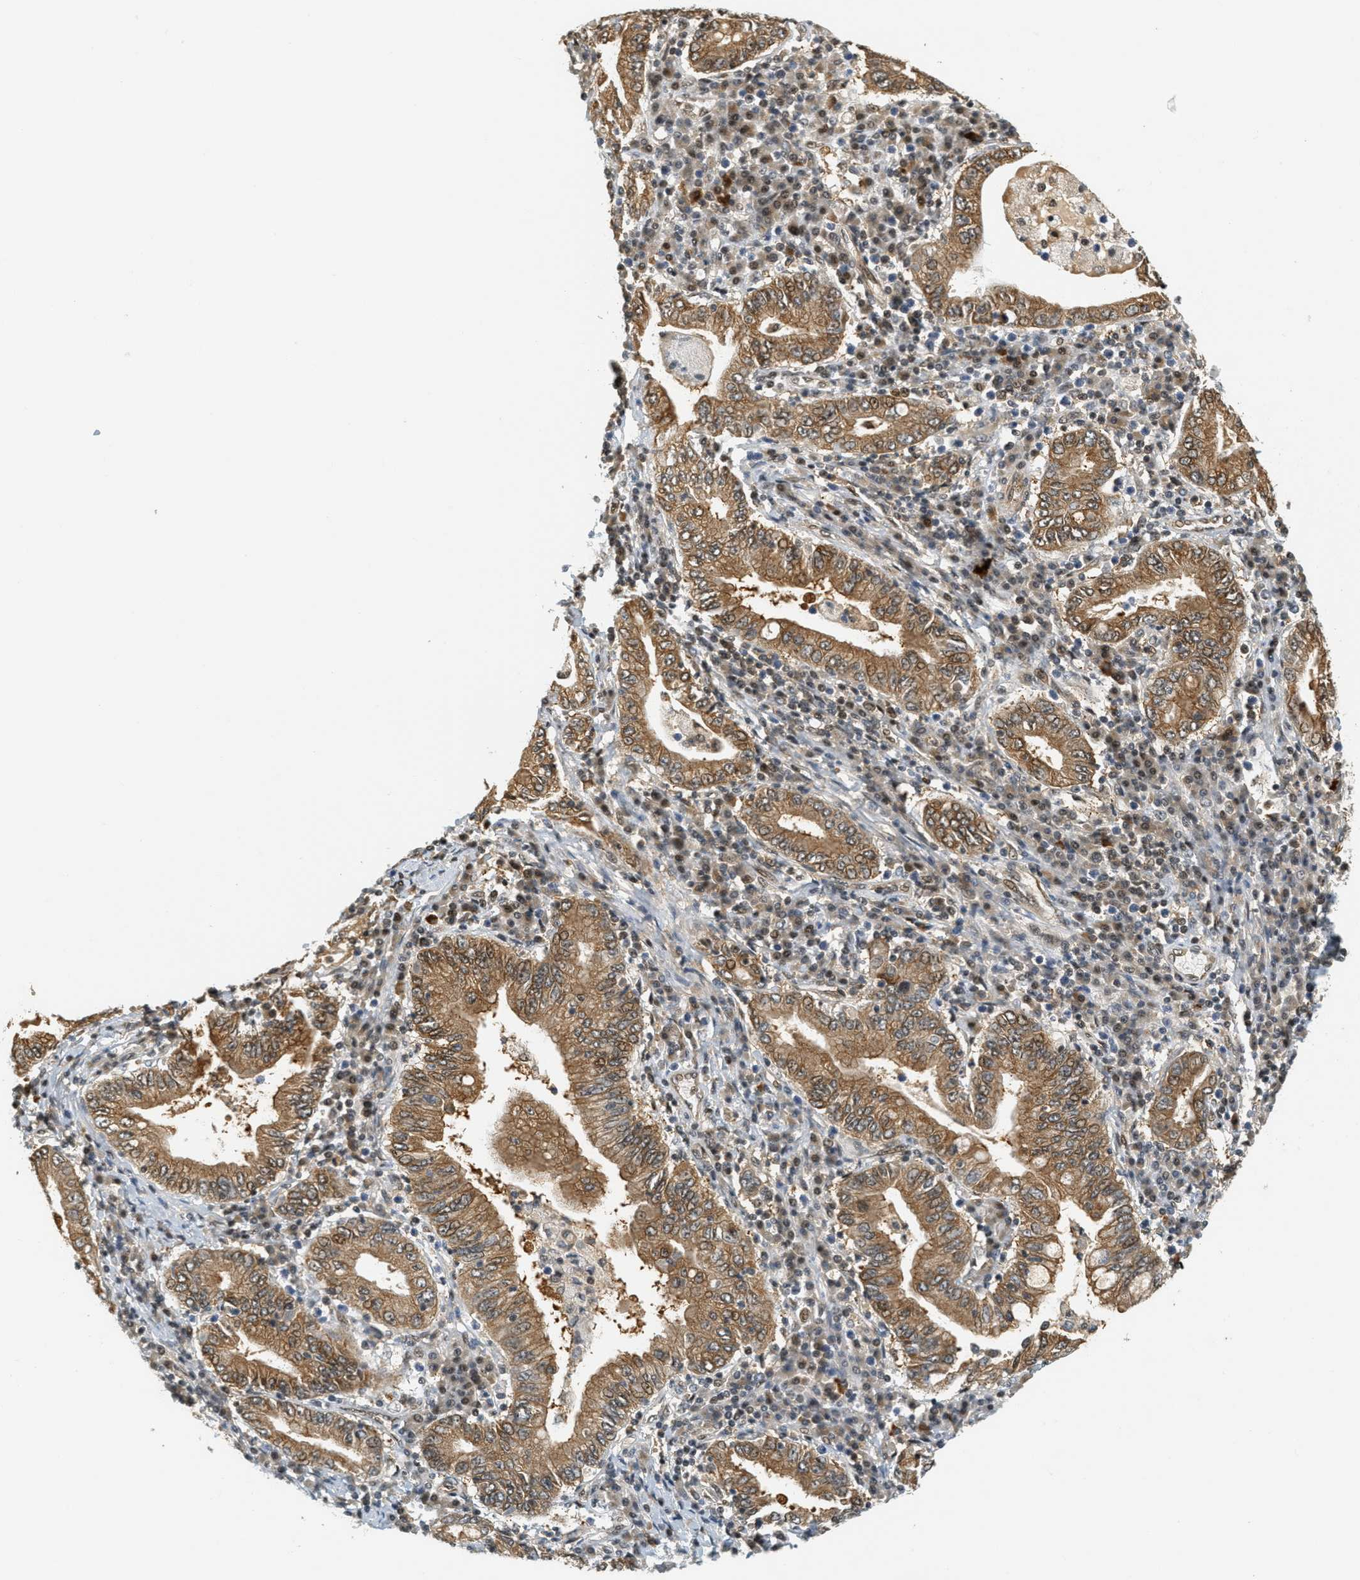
{"staining": {"intensity": "moderate", "quantity": ">75%", "location": "cytoplasmic/membranous"}, "tissue": "stomach cancer", "cell_type": "Tumor cells", "image_type": "cancer", "snomed": [{"axis": "morphology", "description": "Normal tissue, NOS"}, {"axis": "morphology", "description": "Adenocarcinoma, NOS"}, {"axis": "topography", "description": "Esophagus"}, {"axis": "topography", "description": "Stomach, upper"}, {"axis": "topography", "description": "Peripheral nerve tissue"}], "caption": "Protein expression analysis of stomach adenocarcinoma shows moderate cytoplasmic/membranous expression in about >75% of tumor cells. (DAB (3,3'-diaminobenzidine) IHC with brightfield microscopy, high magnification).", "gene": "FOXM1", "patient": {"sex": "male", "age": 62}}